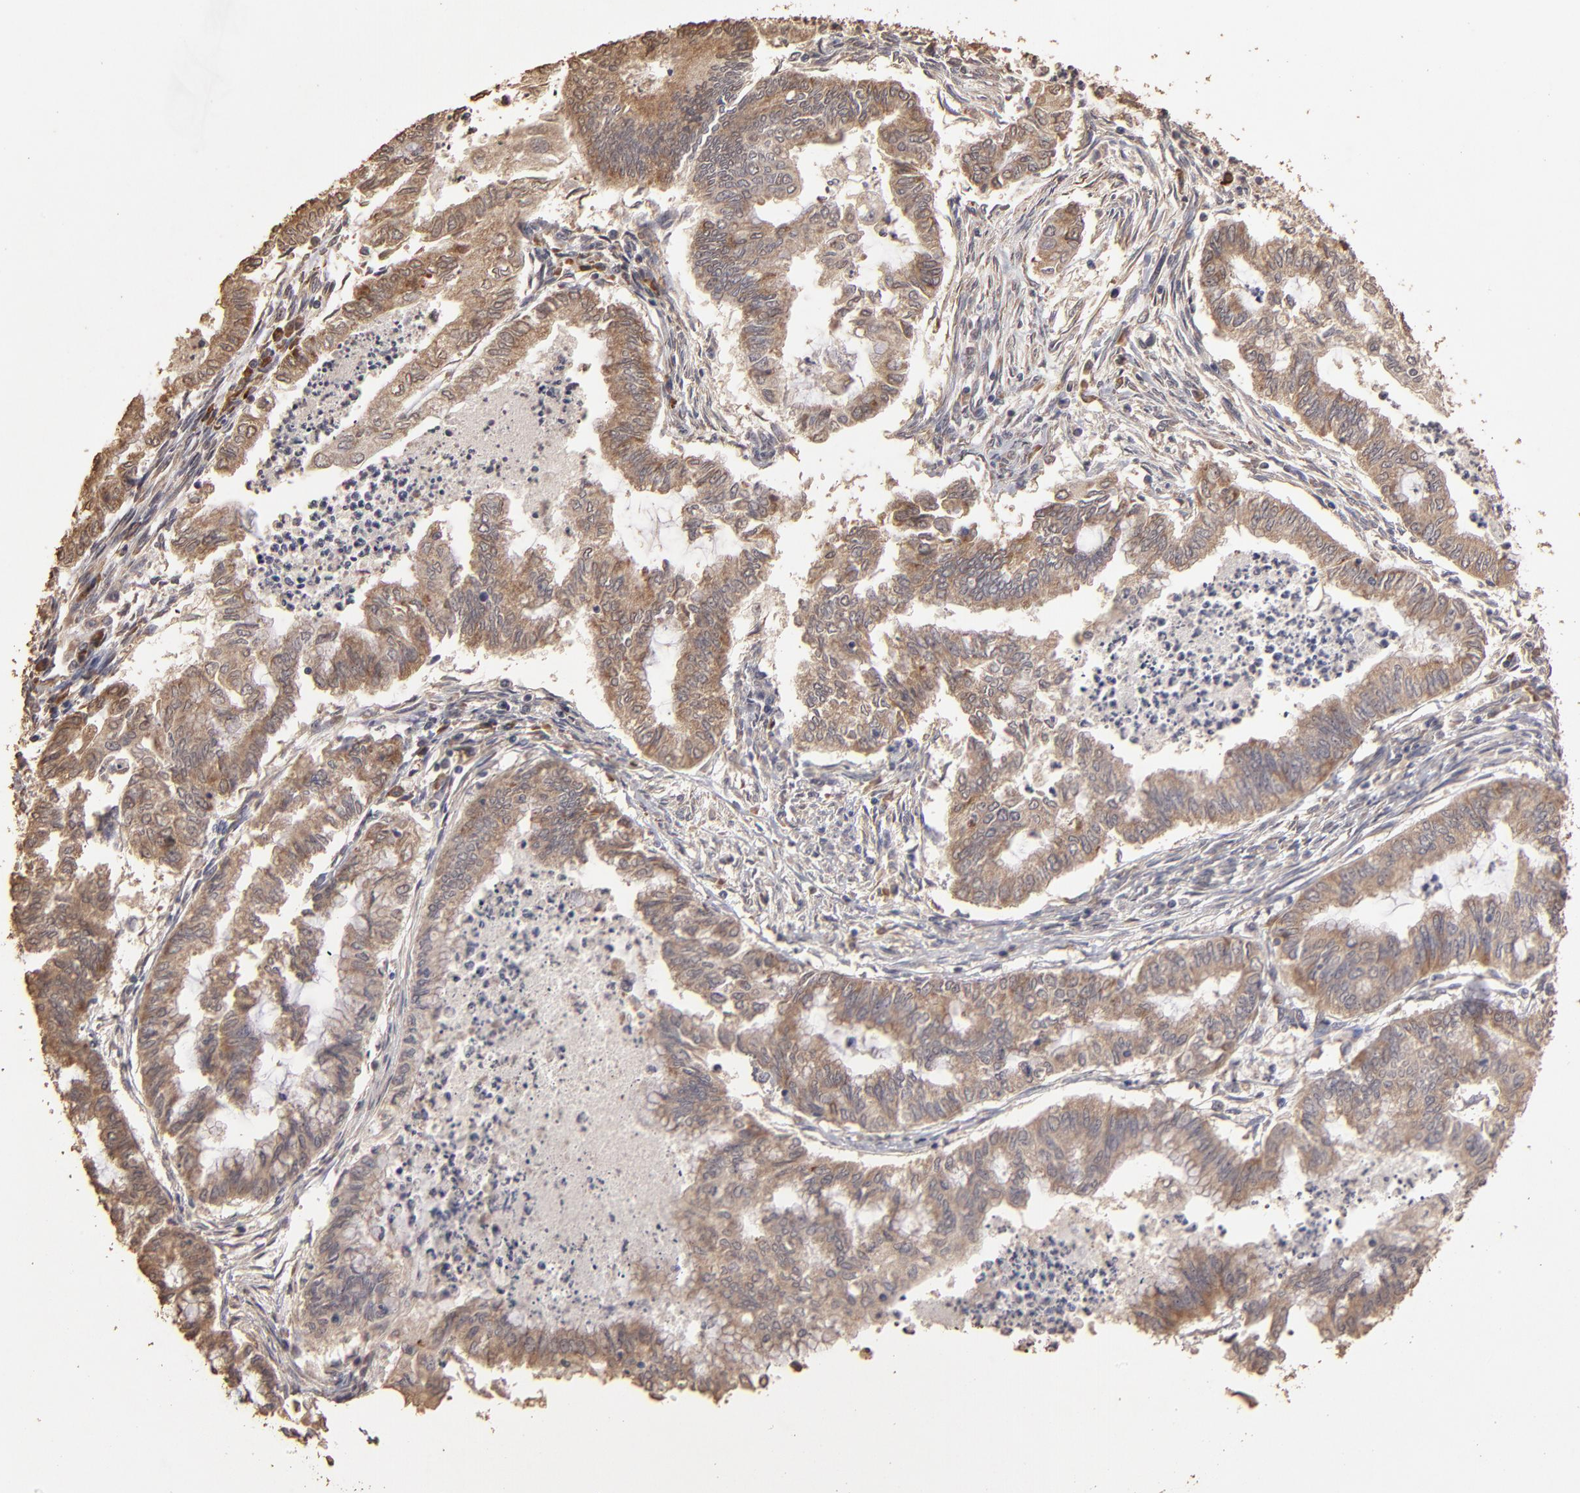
{"staining": {"intensity": "moderate", "quantity": ">75%", "location": "cytoplasmic/membranous"}, "tissue": "endometrial cancer", "cell_type": "Tumor cells", "image_type": "cancer", "snomed": [{"axis": "morphology", "description": "Adenocarcinoma, NOS"}, {"axis": "topography", "description": "Endometrium"}], "caption": "Protein expression analysis of human endometrial adenocarcinoma reveals moderate cytoplasmic/membranous positivity in approximately >75% of tumor cells.", "gene": "OPHN1", "patient": {"sex": "female", "age": 79}}